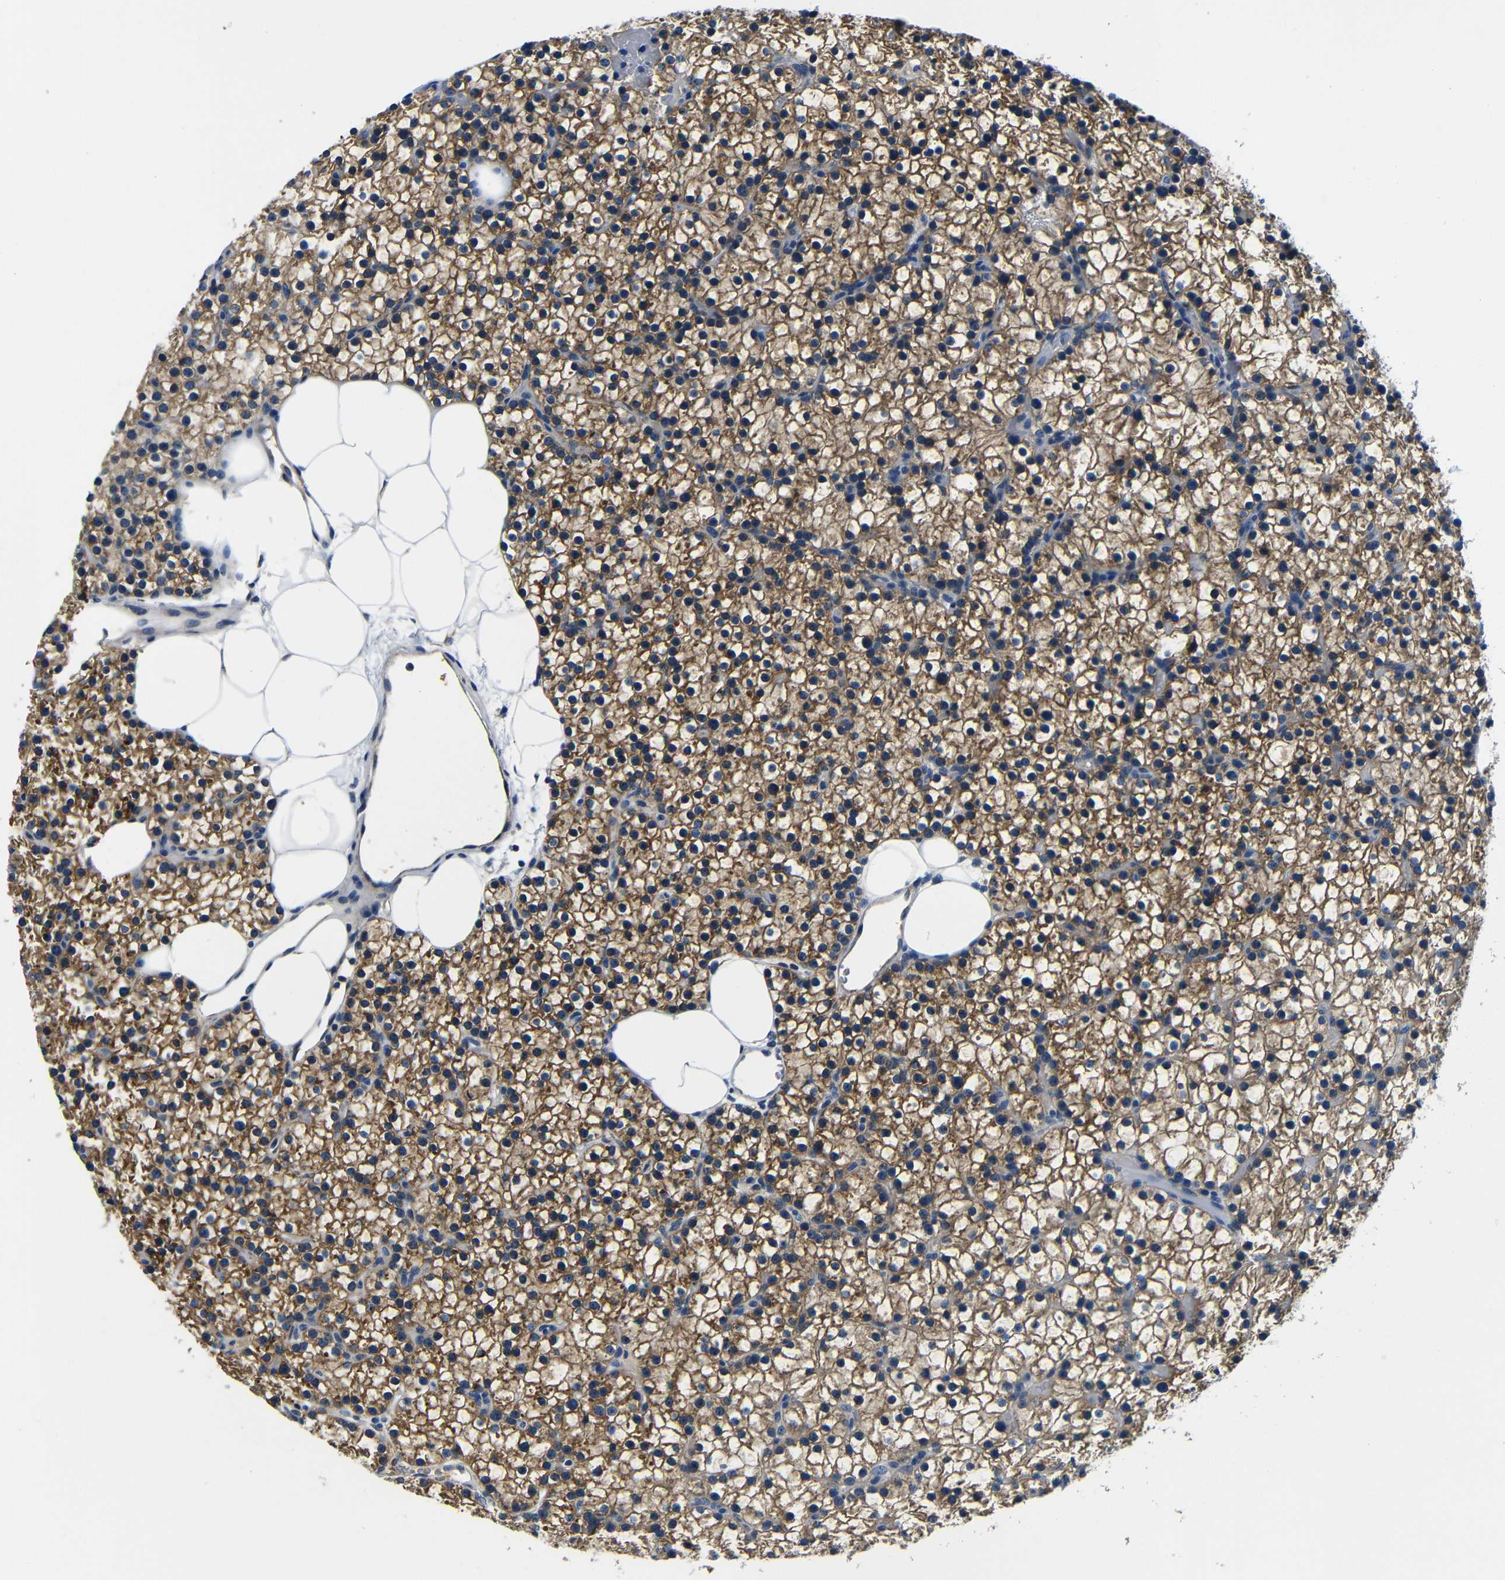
{"staining": {"intensity": "strong", "quantity": "25%-75%", "location": "cytoplasmic/membranous"}, "tissue": "parathyroid gland", "cell_type": "Glandular cells", "image_type": "normal", "snomed": [{"axis": "morphology", "description": "Normal tissue, NOS"}, {"axis": "morphology", "description": "Adenoma, NOS"}, {"axis": "topography", "description": "Parathyroid gland"}], "caption": "A photomicrograph showing strong cytoplasmic/membranous positivity in about 25%-75% of glandular cells in benign parathyroid gland, as visualized by brown immunohistochemical staining.", "gene": "FKBP14", "patient": {"sex": "female", "age": 70}}